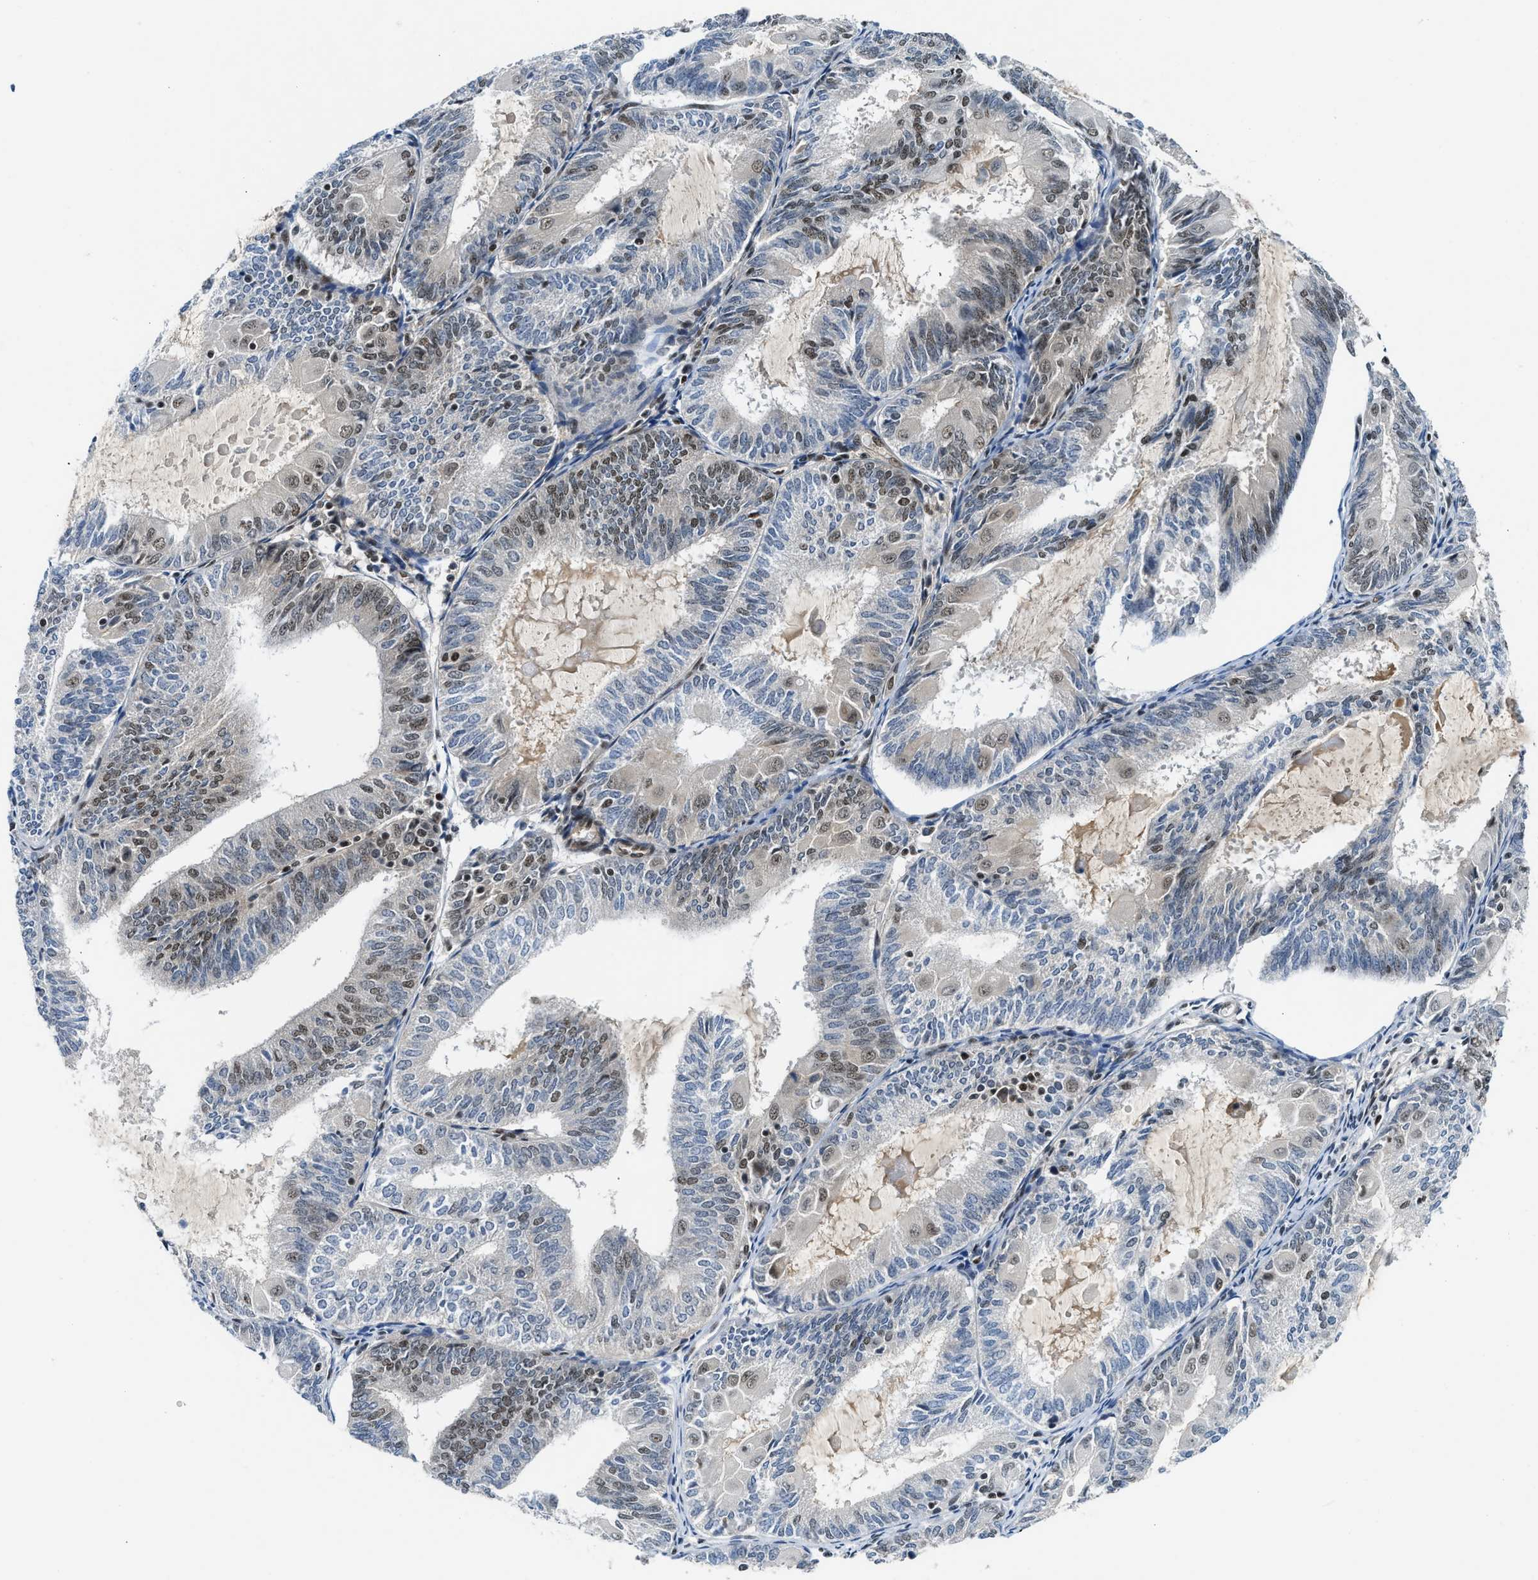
{"staining": {"intensity": "moderate", "quantity": "<25%", "location": "nuclear"}, "tissue": "endometrial cancer", "cell_type": "Tumor cells", "image_type": "cancer", "snomed": [{"axis": "morphology", "description": "Adenocarcinoma, NOS"}, {"axis": "topography", "description": "Endometrium"}], "caption": "Approximately <25% of tumor cells in endometrial cancer display moderate nuclear protein positivity as visualized by brown immunohistochemical staining.", "gene": "NCOA1", "patient": {"sex": "female", "age": 81}}